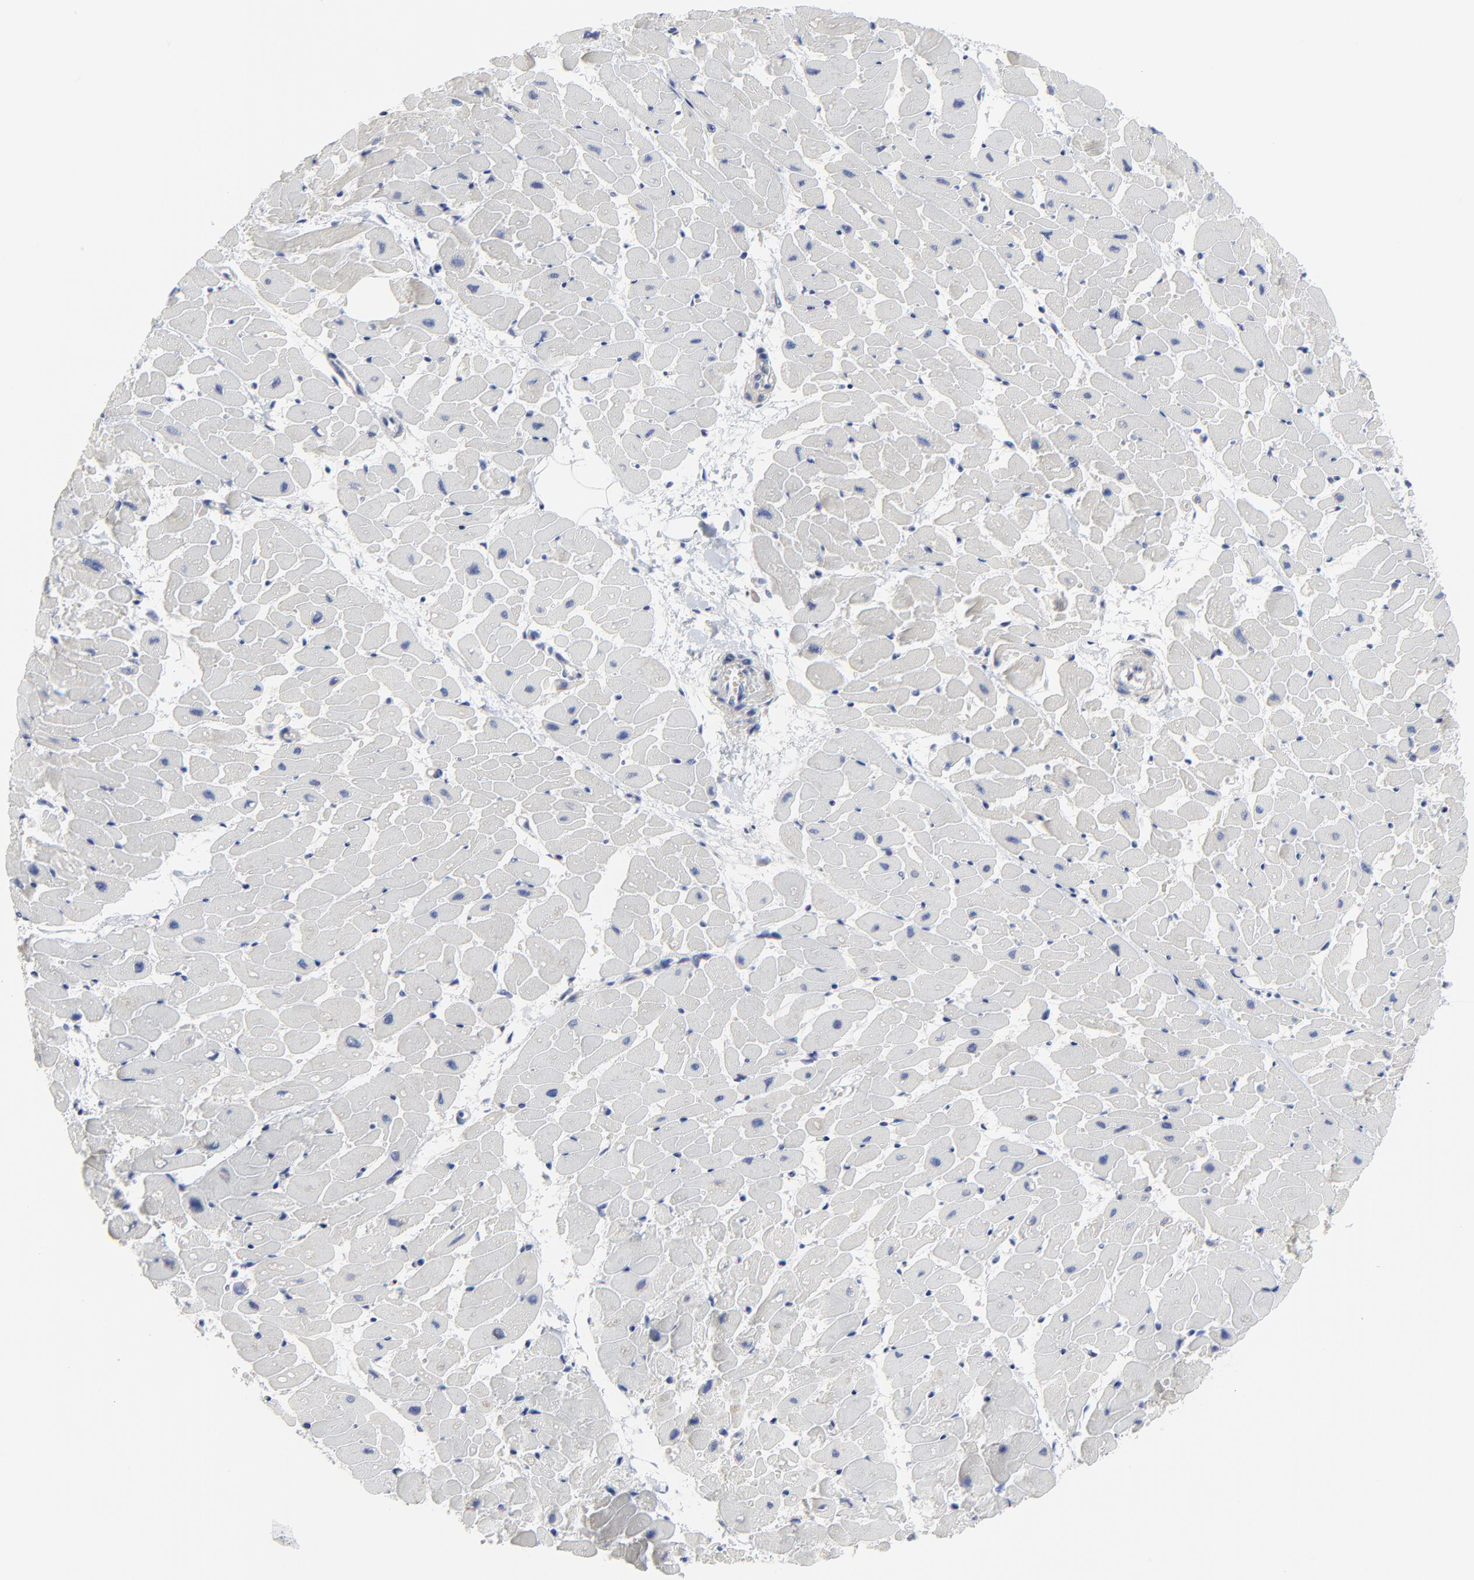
{"staining": {"intensity": "negative", "quantity": "none", "location": "none"}, "tissue": "heart muscle", "cell_type": "Cardiomyocytes", "image_type": "normal", "snomed": [{"axis": "morphology", "description": "Normal tissue, NOS"}, {"axis": "topography", "description": "Heart"}], "caption": "Immunohistochemistry (IHC) photomicrograph of unremarkable heart muscle stained for a protein (brown), which reveals no staining in cardiomyocytes.", "gene": "DHRSX", "patient": {"sex": "female", "age": 19}}